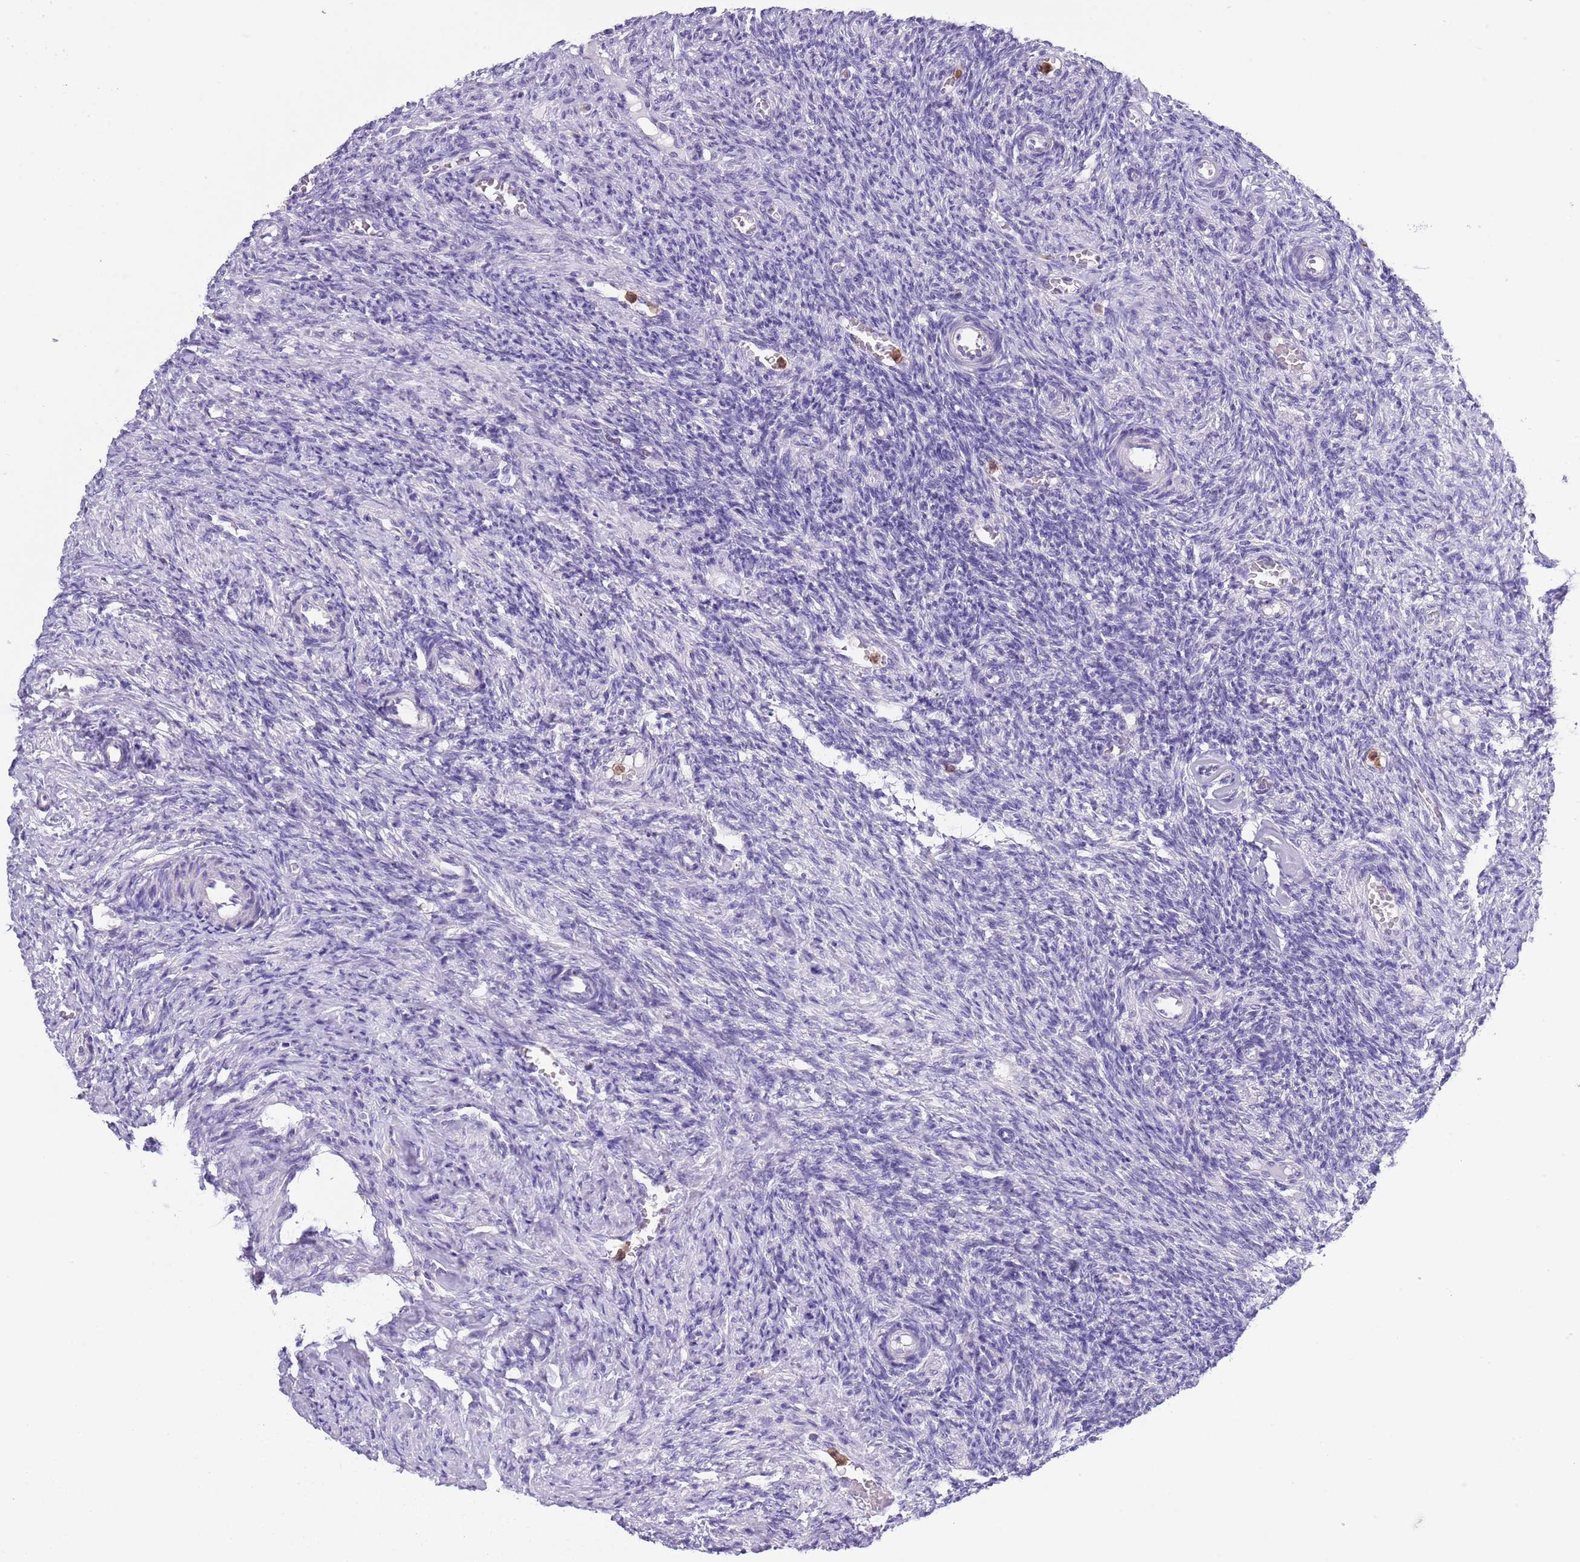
{"staining": {"intensity": "negative", "quantity": "none", "location": "none"}, "tissue": "ovary", "cell_type": "Ovarian stroma cells", "image_type": "normal", "snomed": [{"axis": "morphology", "description": "Normal tissue, NOS"}, {"axis": "topography", "description": "Ovary"}], "caption": "DAB immunohistochemical staining of benign ovary demonstrates no significant expression in ovarian stroma cells. (DAB IHC visualized using brightfield microscopy, high magnification).", "gene": "ZFP2", "patient": {"sex": "female", "age": 27}}